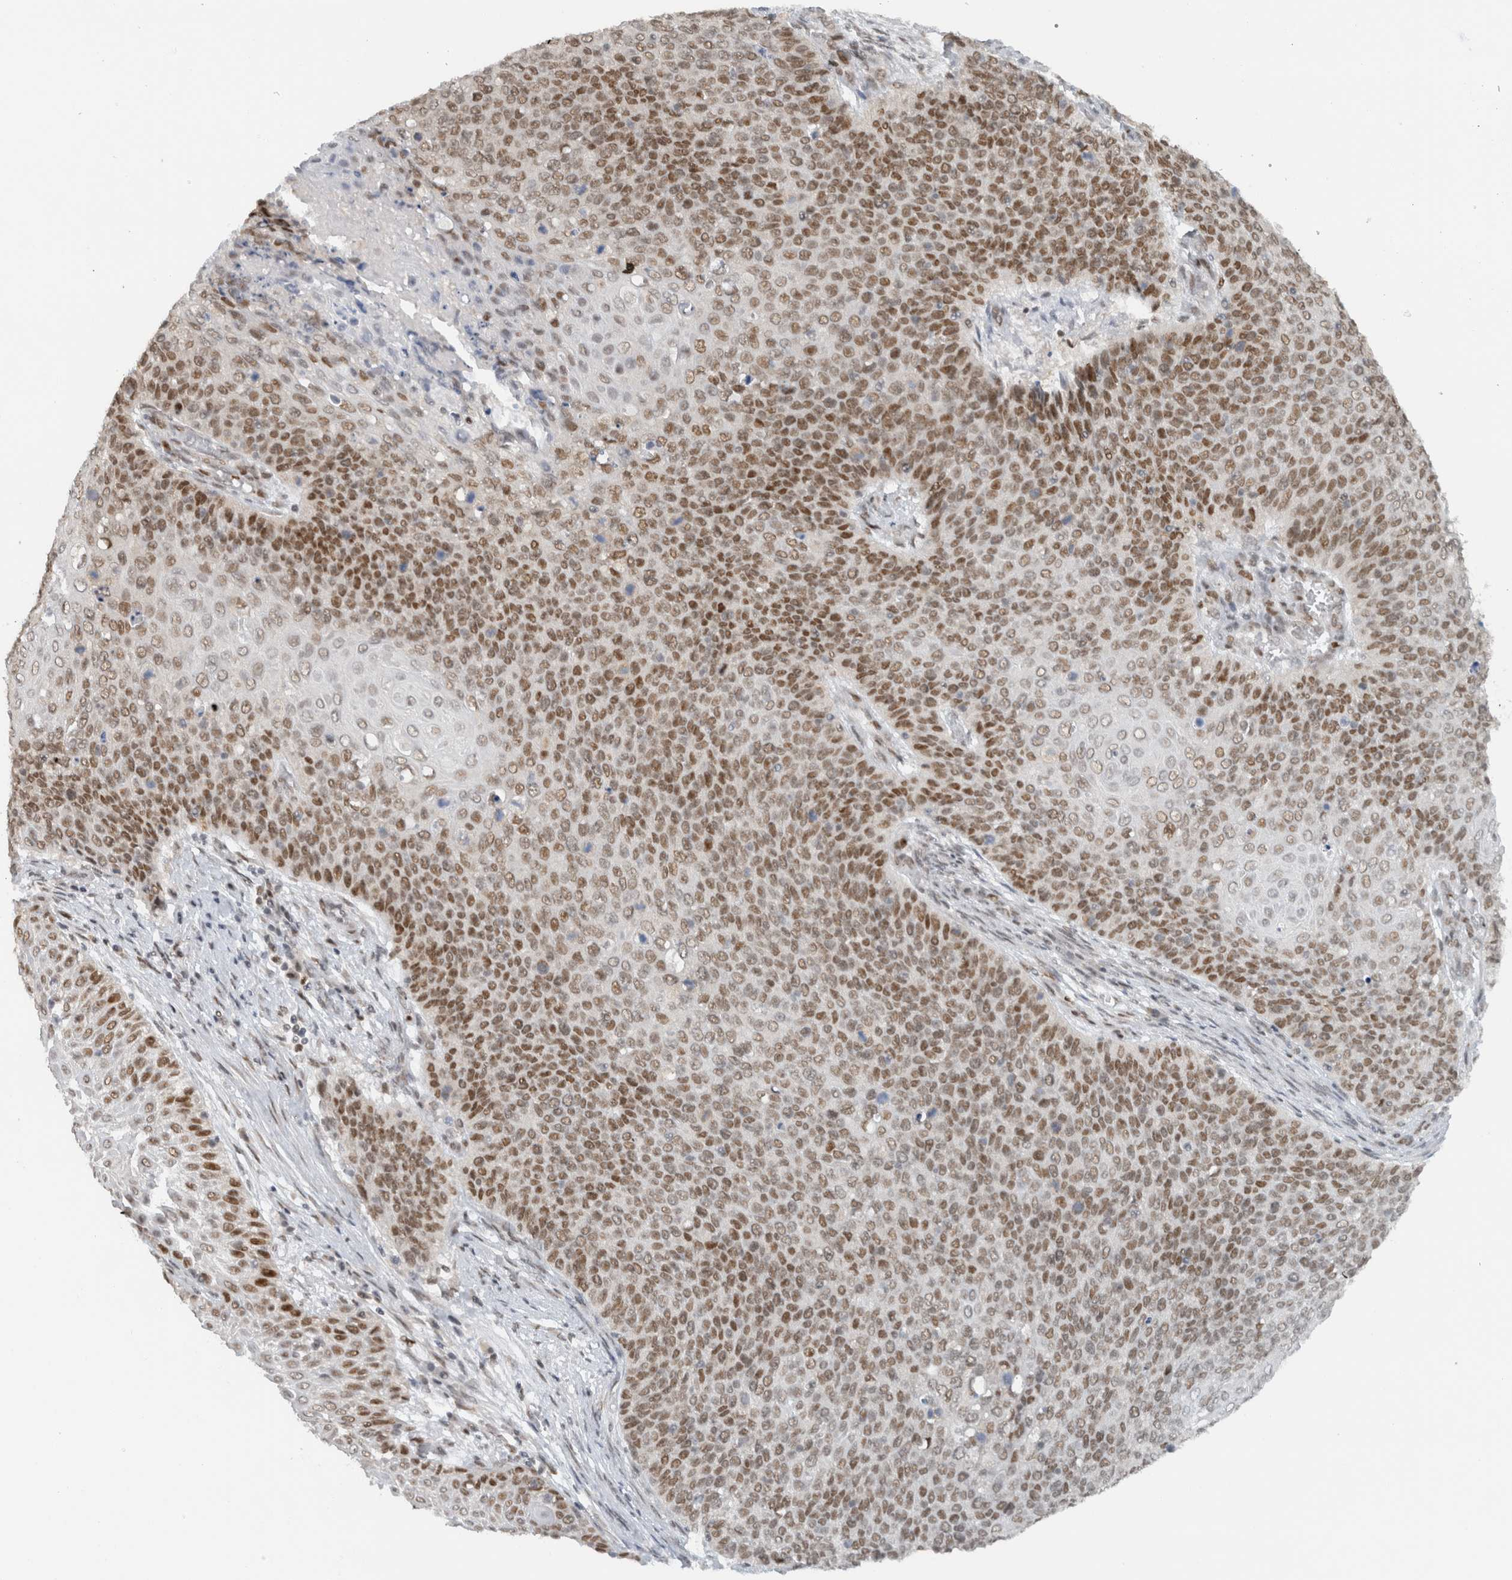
{"staining": {"intensity": "moderate", "quantity": ">75%", "location": "nuclear"}, "tissue": "cervical cancer", "cell_type": "Tumor cells", "image_type": "cancer", "snomed": [{"axis": "morphology", "description": "Squamous cell carcinoma, NOS"}, {"axis": "topography", "description": "Cervix"}], "caption": "Squamous cell carcinoma (cervical) stained with a brown dye reveals moderate nuclear positive positivity in approximately >75% of tumor cells.", "gene": "HNRNPR", "patient": {"sex": "female", "age": 39}}